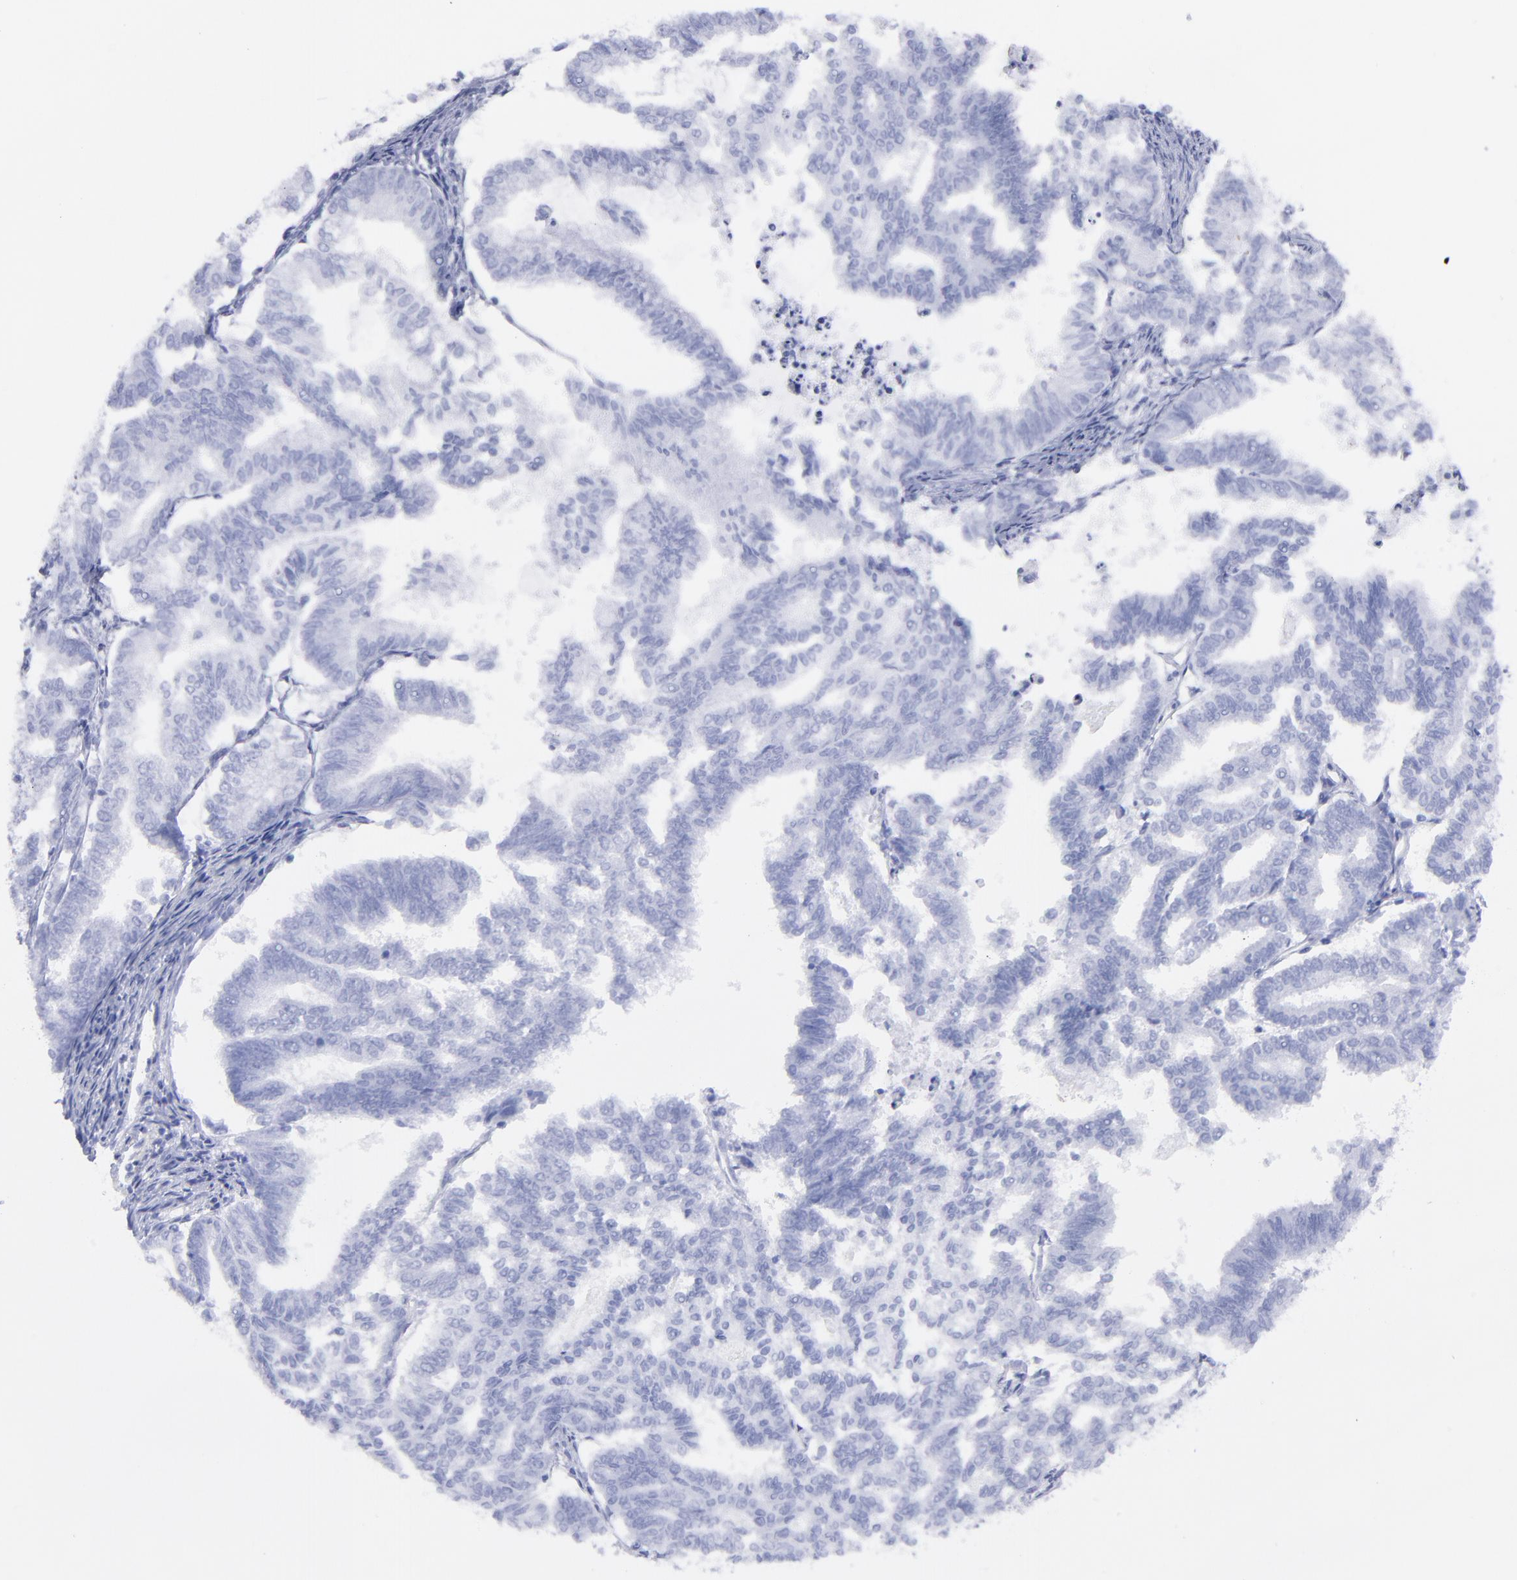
{"staining": {"intensity": "negative", "quantity": "none", "location": "none"}, "tissue": "endometrial cancer", "cell_type": "Tumor cells", "image_type": "cancer", "snomed": [{"axis": "morphology", "description": "Adenocarcinoma, NOS"}, {"axis": "topography", "description": "Endometrium"}], "caption": "Image shows no significant protein staining in tumor cells of endometrial adenocarcinoma.", "gene": "F13B", "patient": {"sex": "female", "age": 79}}